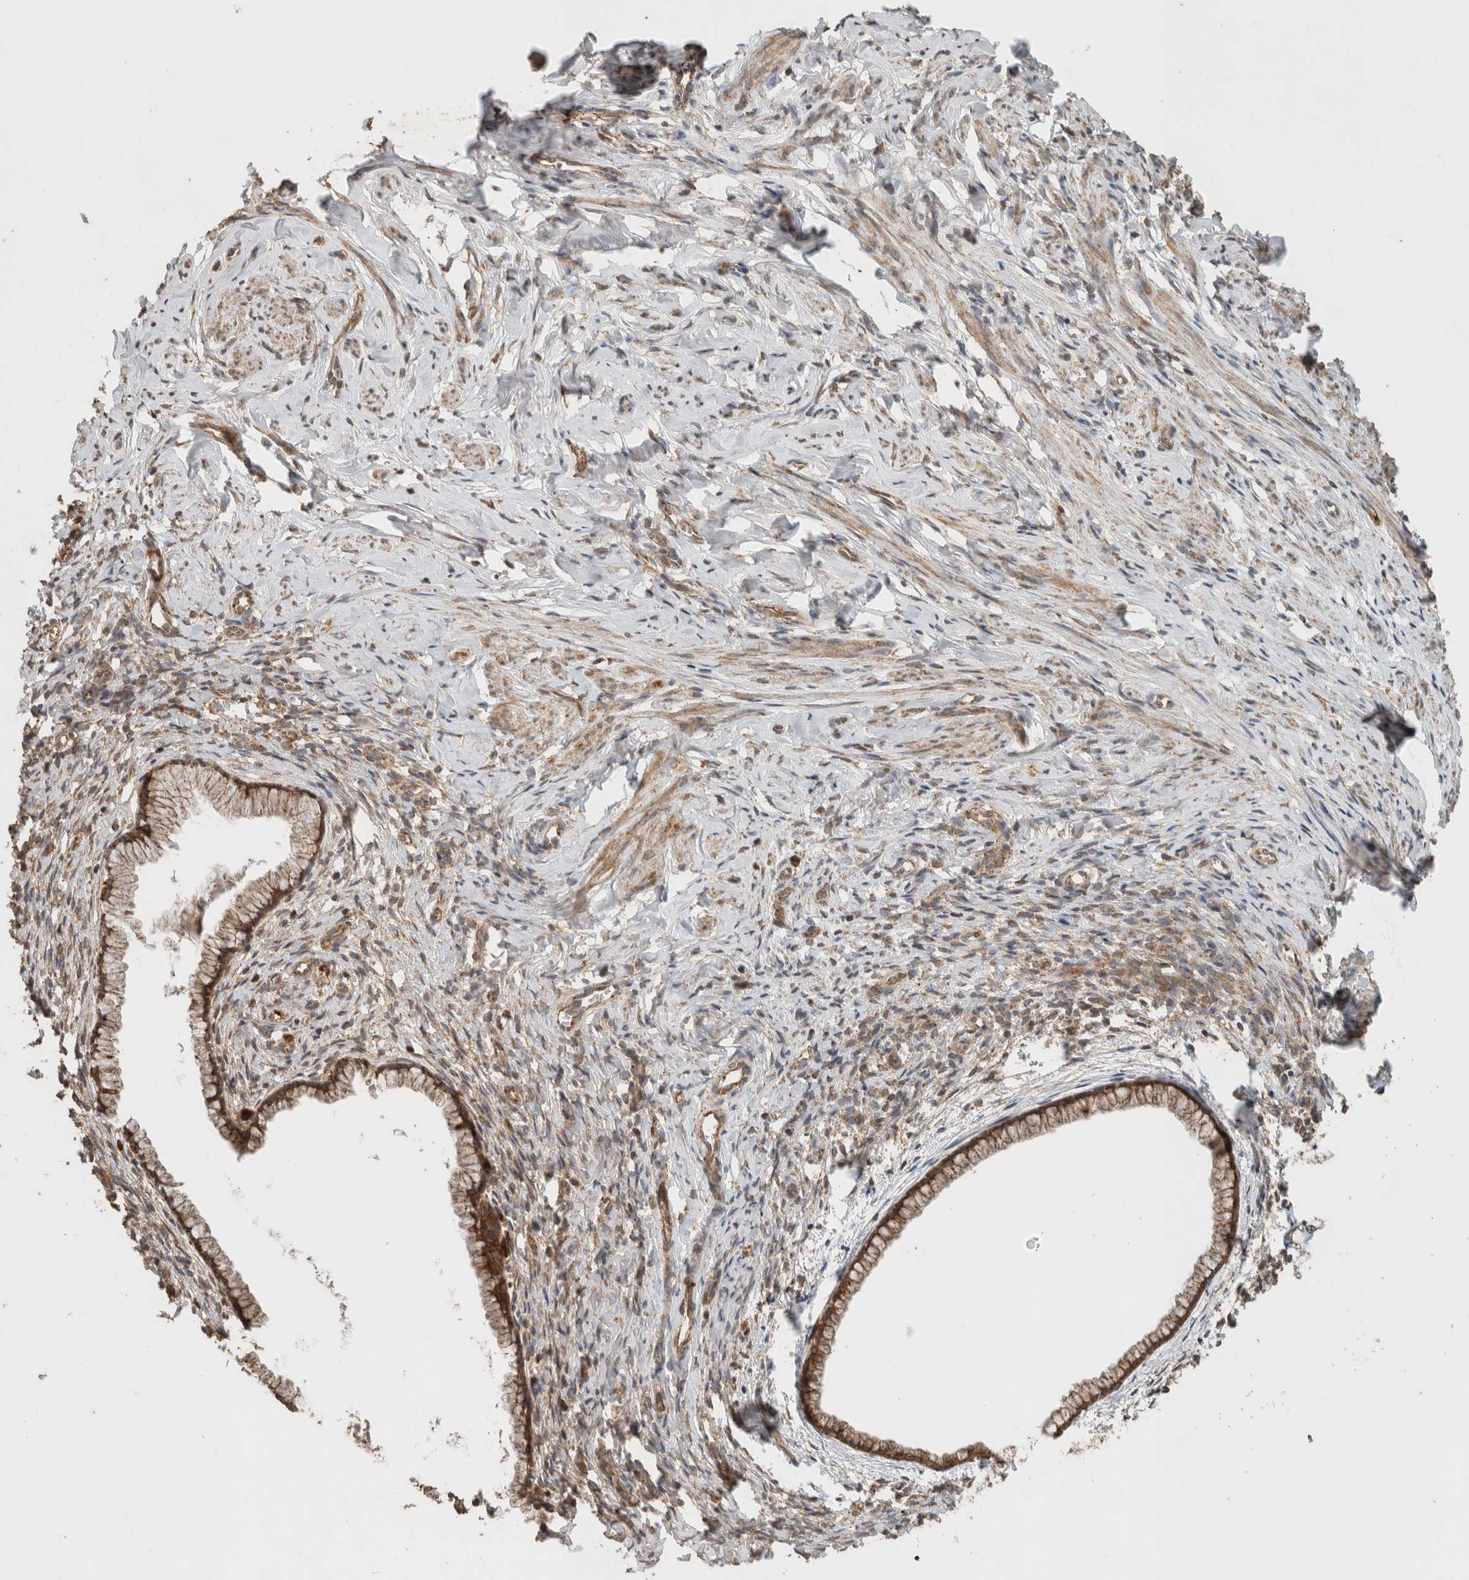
{"staining": {"intensity": "strong", "quantity": ">75%", "location": "cytoplasmic/membranous"}, "tissue": "cervix", "cell_type": "Glandular cells", "image_type": "normal", "snomed": [{"axis": "morphology", "description": "Normal tissue, NOS"}, {"axis": "topography", "description": "Cervix"}], "caption": "Brown immunohistochemical staining in normal human cervix exhibits strong cytoplasmic/membranous expression in about >75% of glandular cells. Using DAB (brown) and hematoxylin (blue) stains, captured at high magnification using brightfield microscopy.", "gene": "EIF2B3", "patient": {"sex": "female", "age": 75}}